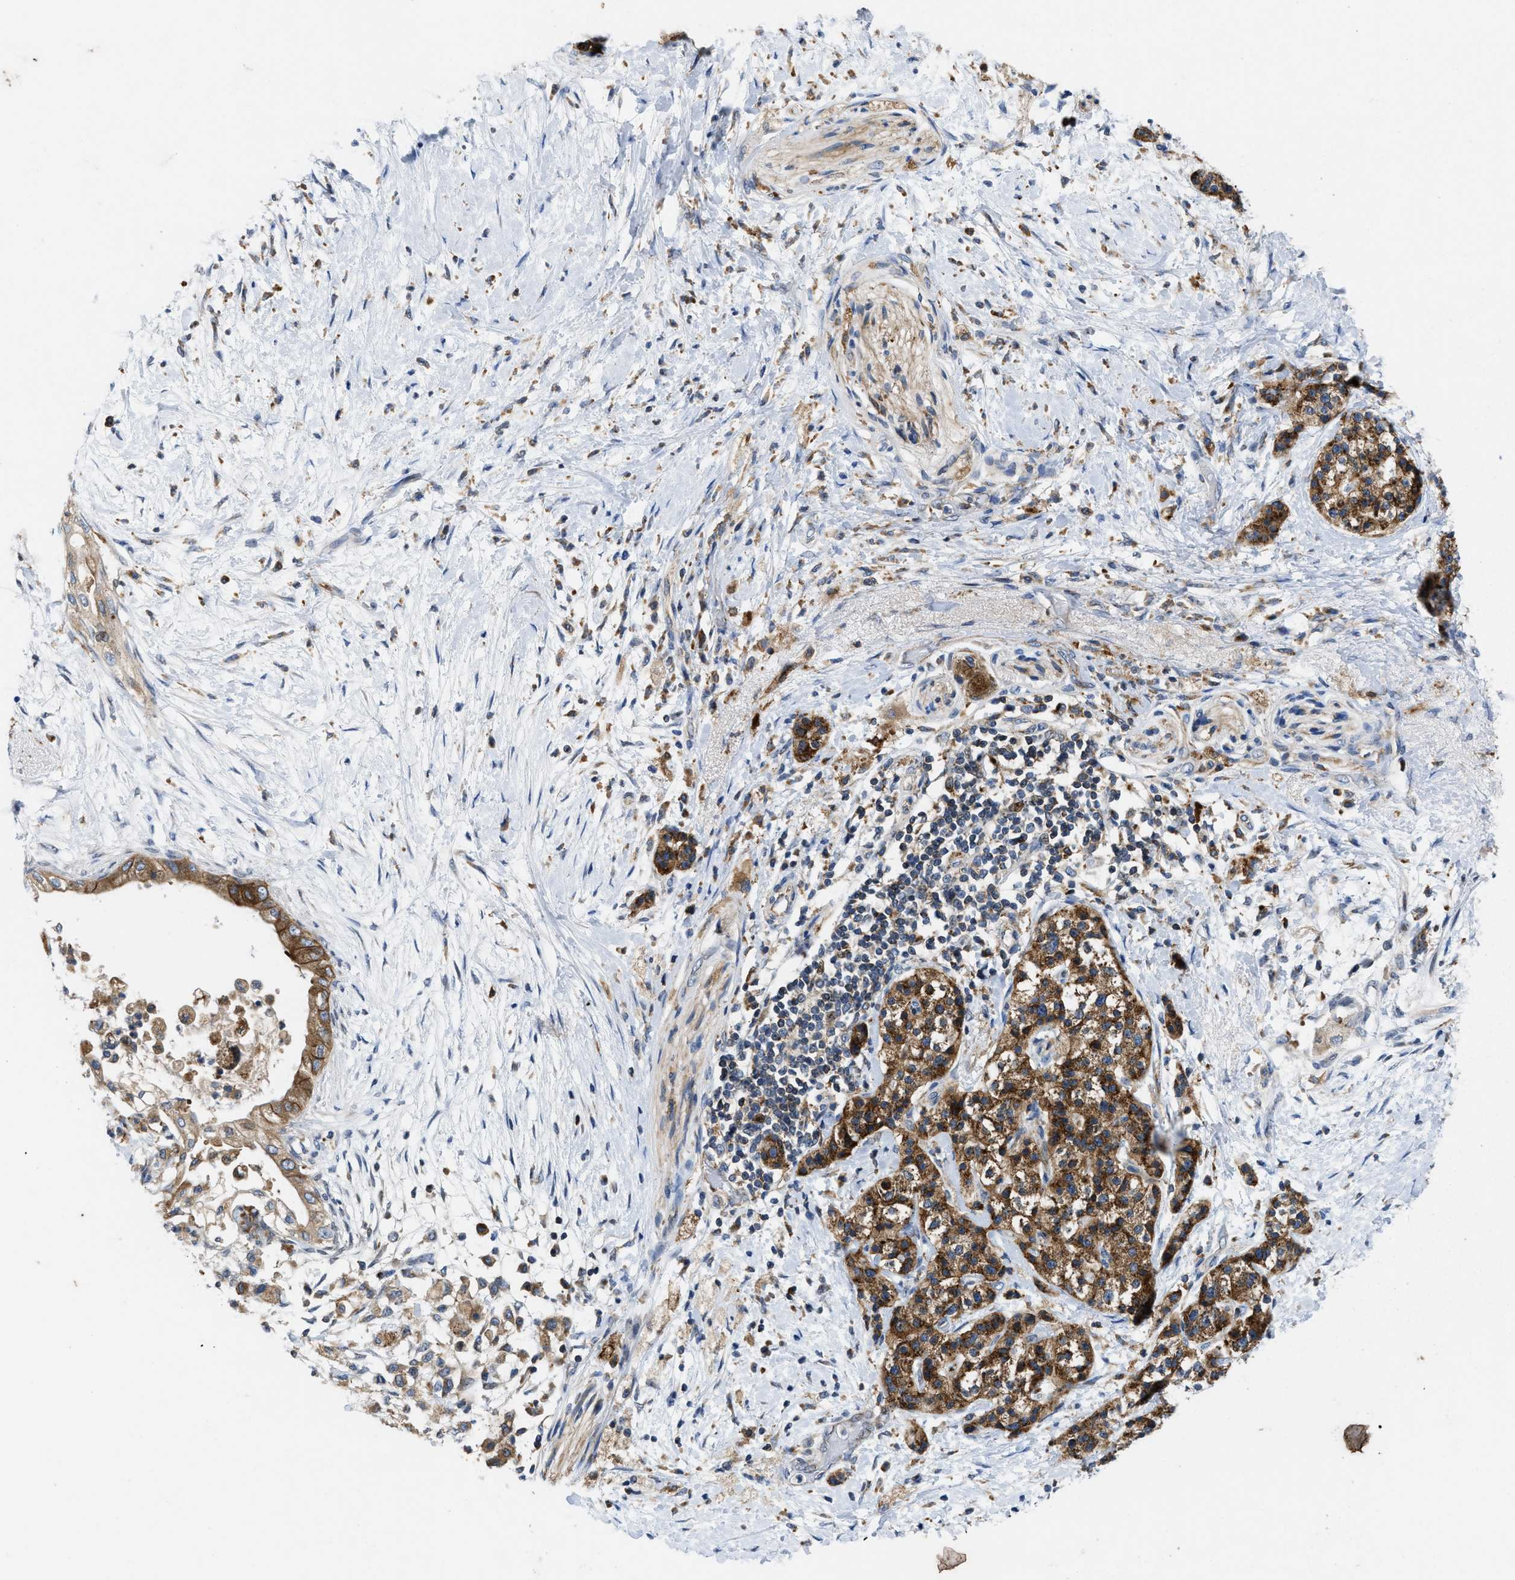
{"staining": {"intensity": "moderate", "quantity": ">75%", "location": "cytoplasmic/membranous"}, "tissue": "pancreatic cancer", "cell_type": "Tumor cells", "image_type": "cancer", "snomed": [{"axis": "morphology", "description": "Normal tissue, NOS"}, {"axis": "morphology", "description": "Adenocarcinoma, NOS"}, {"axis": "topography", "description": "Pancreas"}, {"axis": "topography", "description": "Duodenum"}], "caption": "Pancreatic cancer stained with DAB (3,3'-diaminobenzidine) immunohistochemistry (IHC) shows medium levels of moderate cytoplasmic/membranous expression in approximately >75% of tumor cells.", "gene": "ENPP4", "patient": {"sex": "female", "age": 60}}